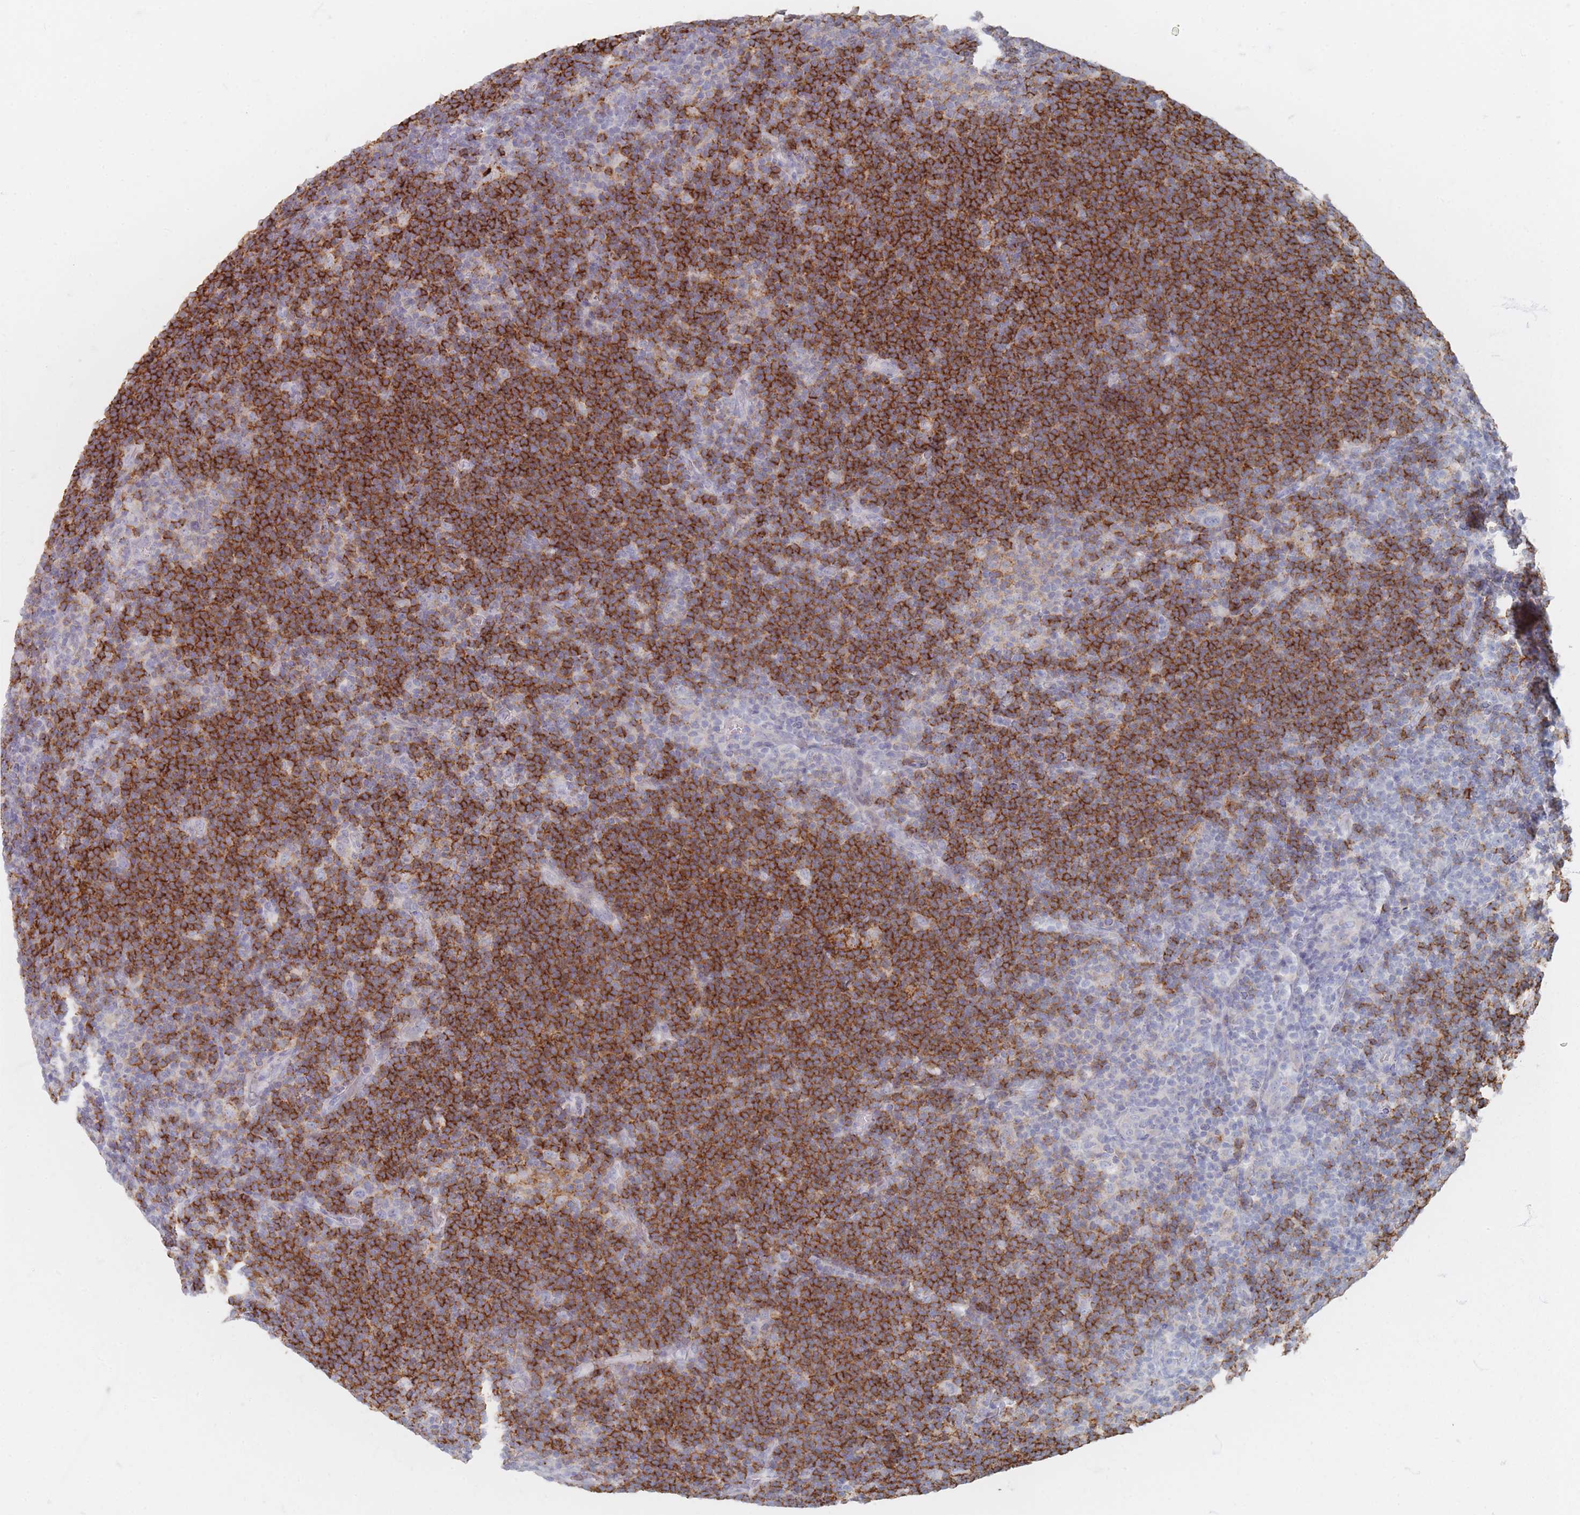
{"staining": {"intensity": "negative", "quantity": "none", "location": "none"}, "tissue": "lymphoma", "cell_type": "Tumor cells", "image_type": "cancer", "snomed": [{"axis": "morphology", "description": "Hodgkin's disease, NOS"}, {"axis": "topography", "description": "Lymph node"}], "caption": "Tumor cells are negative for brown protein staining in lymphoma.", "gene": "CD37", "patient": {"sex": "female", "age": 57}}